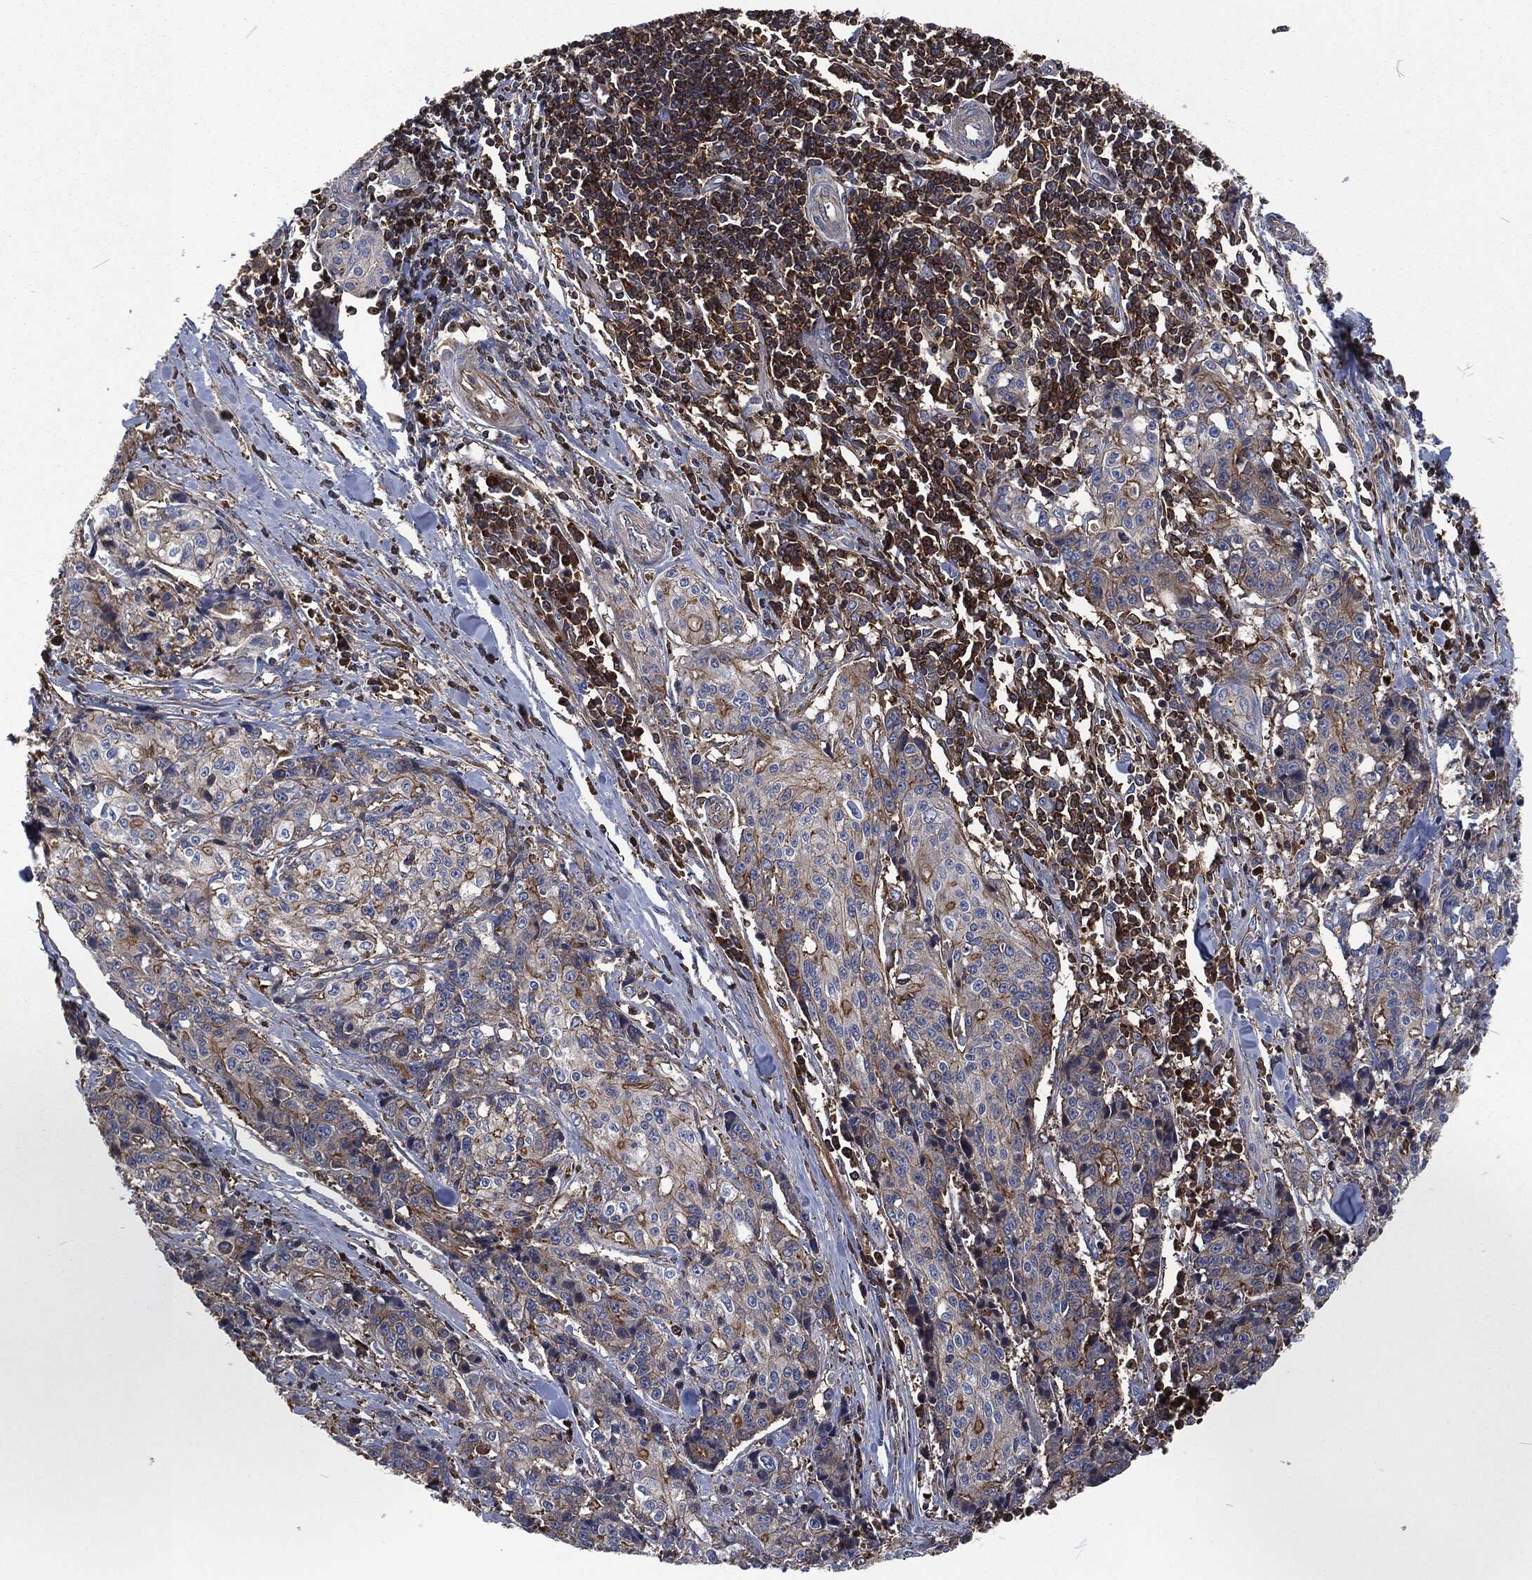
{"staining": {"intensity": "moderate", "quantity": "<25%", "location": "cytoplasmic/membranous"}, "tissue": "pancreatic cancer", "cell_type": "Tumor cells", "image_type": "cancer", "snomed": [{"axis": "morphology", "description": "Adenocarcinoma, NOS"}, {"axis": "topography", "description": "Pancreas"}], "caption": "Immunohistochemical staining of human pancreatic cancer (adenocarcinoma) reveals moderate cytoplasmic/membranous protein expression in approximately <25% of tumor cells.", "gene": "LGALS9", "patient": {"sex": "male", "age": 64}}